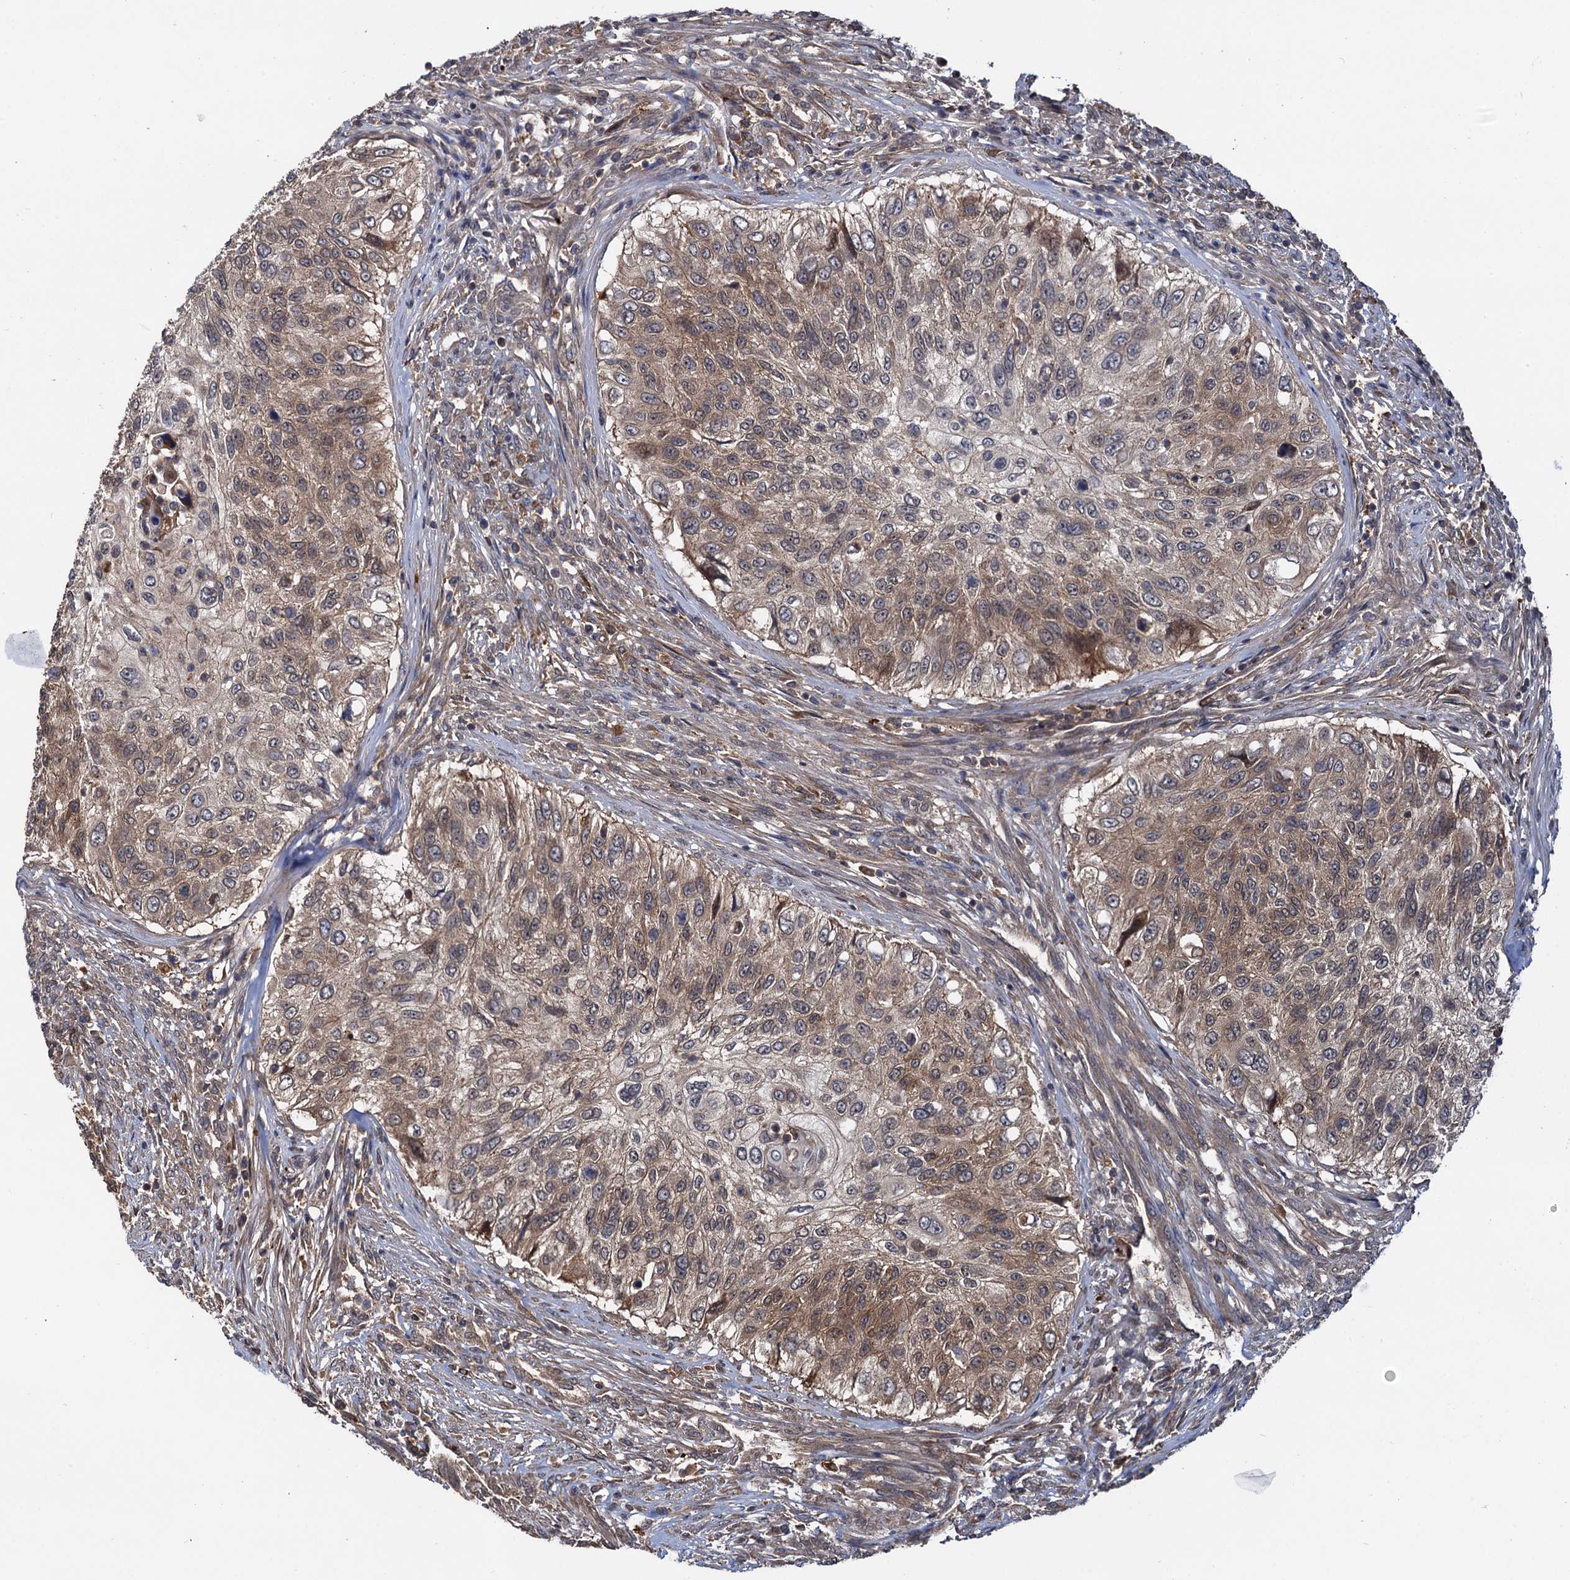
{"staining": {"intensity": "moderate", "quantity": "25%-75%", "location": "cytoplasmic/membranous"}, "tissue": "urothelial cancer", "cell_type": "Tumor cells", "image_type": "cancer", "snomed": [{"axis": "morphology", "description": "Urothelial carcinoma, High grade"}, {"axis": "topography", "description": "Urinary bladder"}], "caption": "Immunohistochemical staining of human urothelial carcinoma (high-grade) displays medium levels of moderate cytoplasmic/membranous positivity in about 25%-75% of tumor cells.", "gene": "SELENOP", "patient": {"sex": "female", "age": 60}}